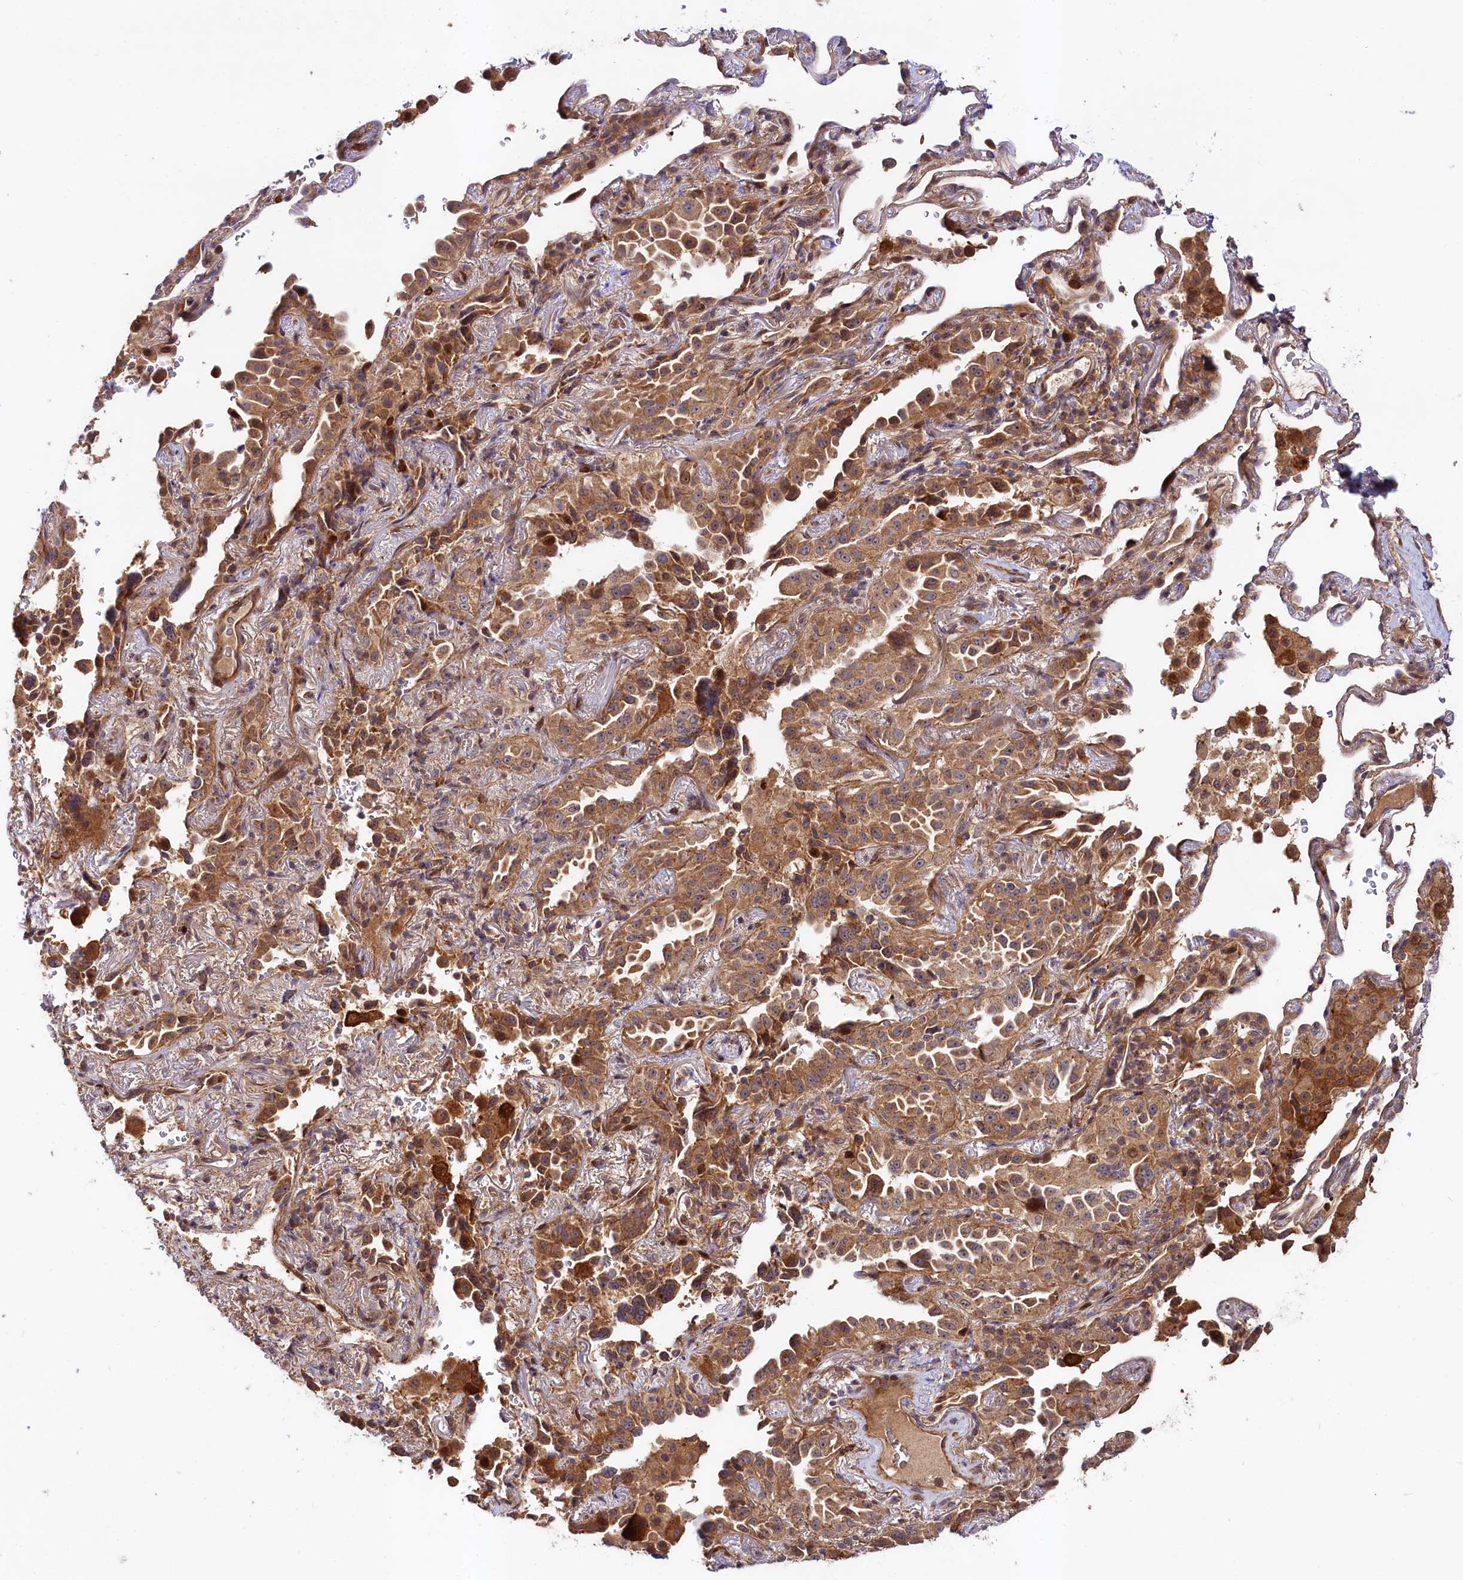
{"staining": {"intensity": "moderate", "quantity": ">75%", "location": "cytoplasmic/membranous"}, "tissue": "lung cancer", "cell_type": "Tumor cells", "image_type": "cancer", "snomed": [{"axis": "morphology", "description": "Adenocarcinoma, NOS"}, {"axis": "topography", "description": "Lung"}], "caption": "An image of lung cancer stained for a protein exhibits moderate cytoplasmic/membranous brown staining in tumor cells.", "gene": "NEDD1", "patient": {"sex": "female", "age": 69}}